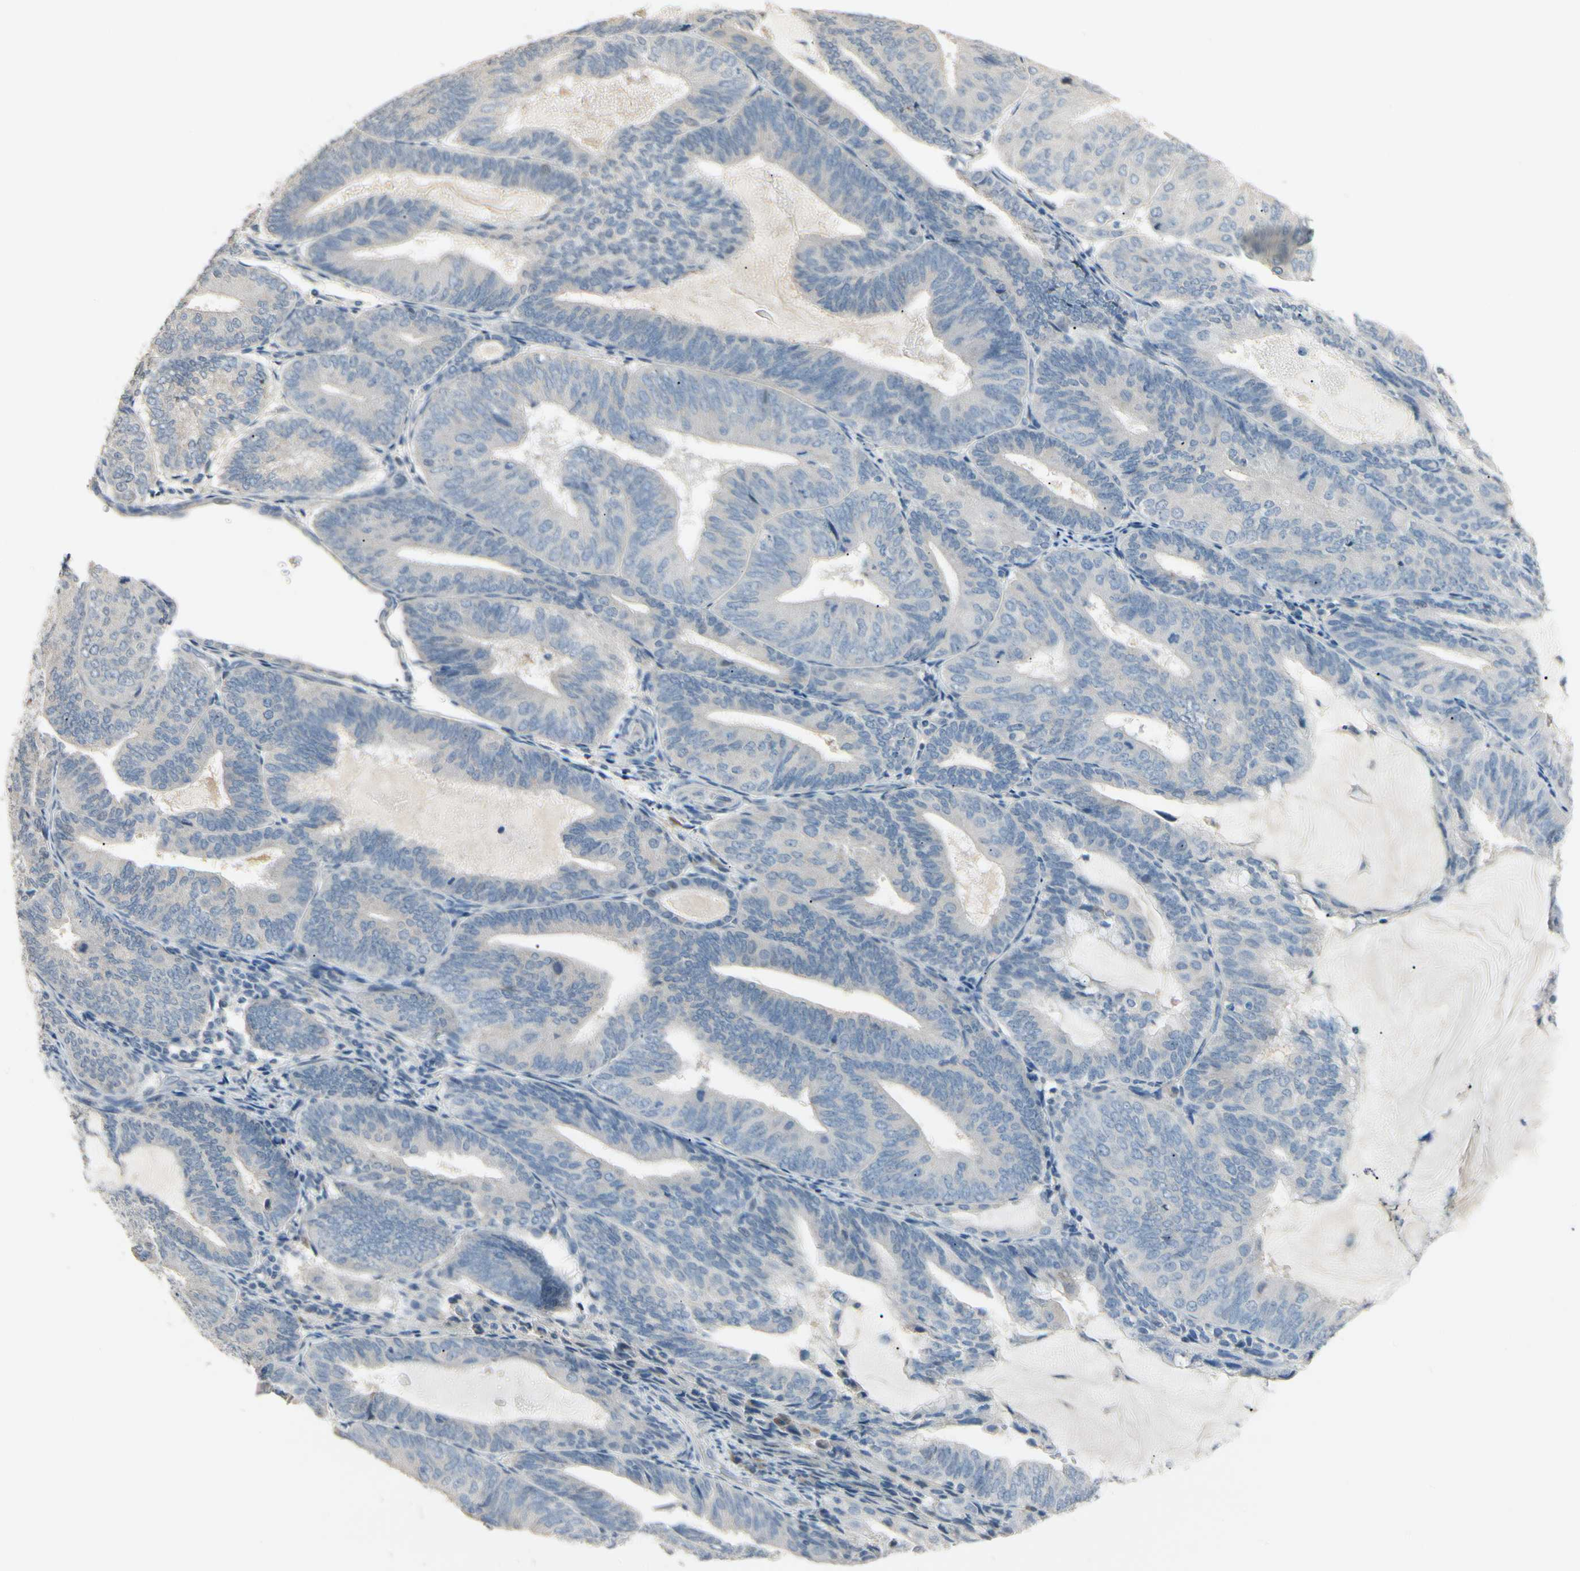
{"staining": {"intensity": "negative", "quantity": "none", "location": "none"}, "tissue": "endometrial cancer", "cell_type": "Tumor cells", "image_type": "cancer", "snomed": [{"axis": "morphology", "description": "Adenocarcinoma, NOS"}, {"axis": "topography", "description": "Endometrium"}], "caption": "Protein analysis of endometrial adenocarcinoma reveals no significant staining in tumor cells.", "gene": "GNE", "patient": {"sex": "female", "age": 81}}